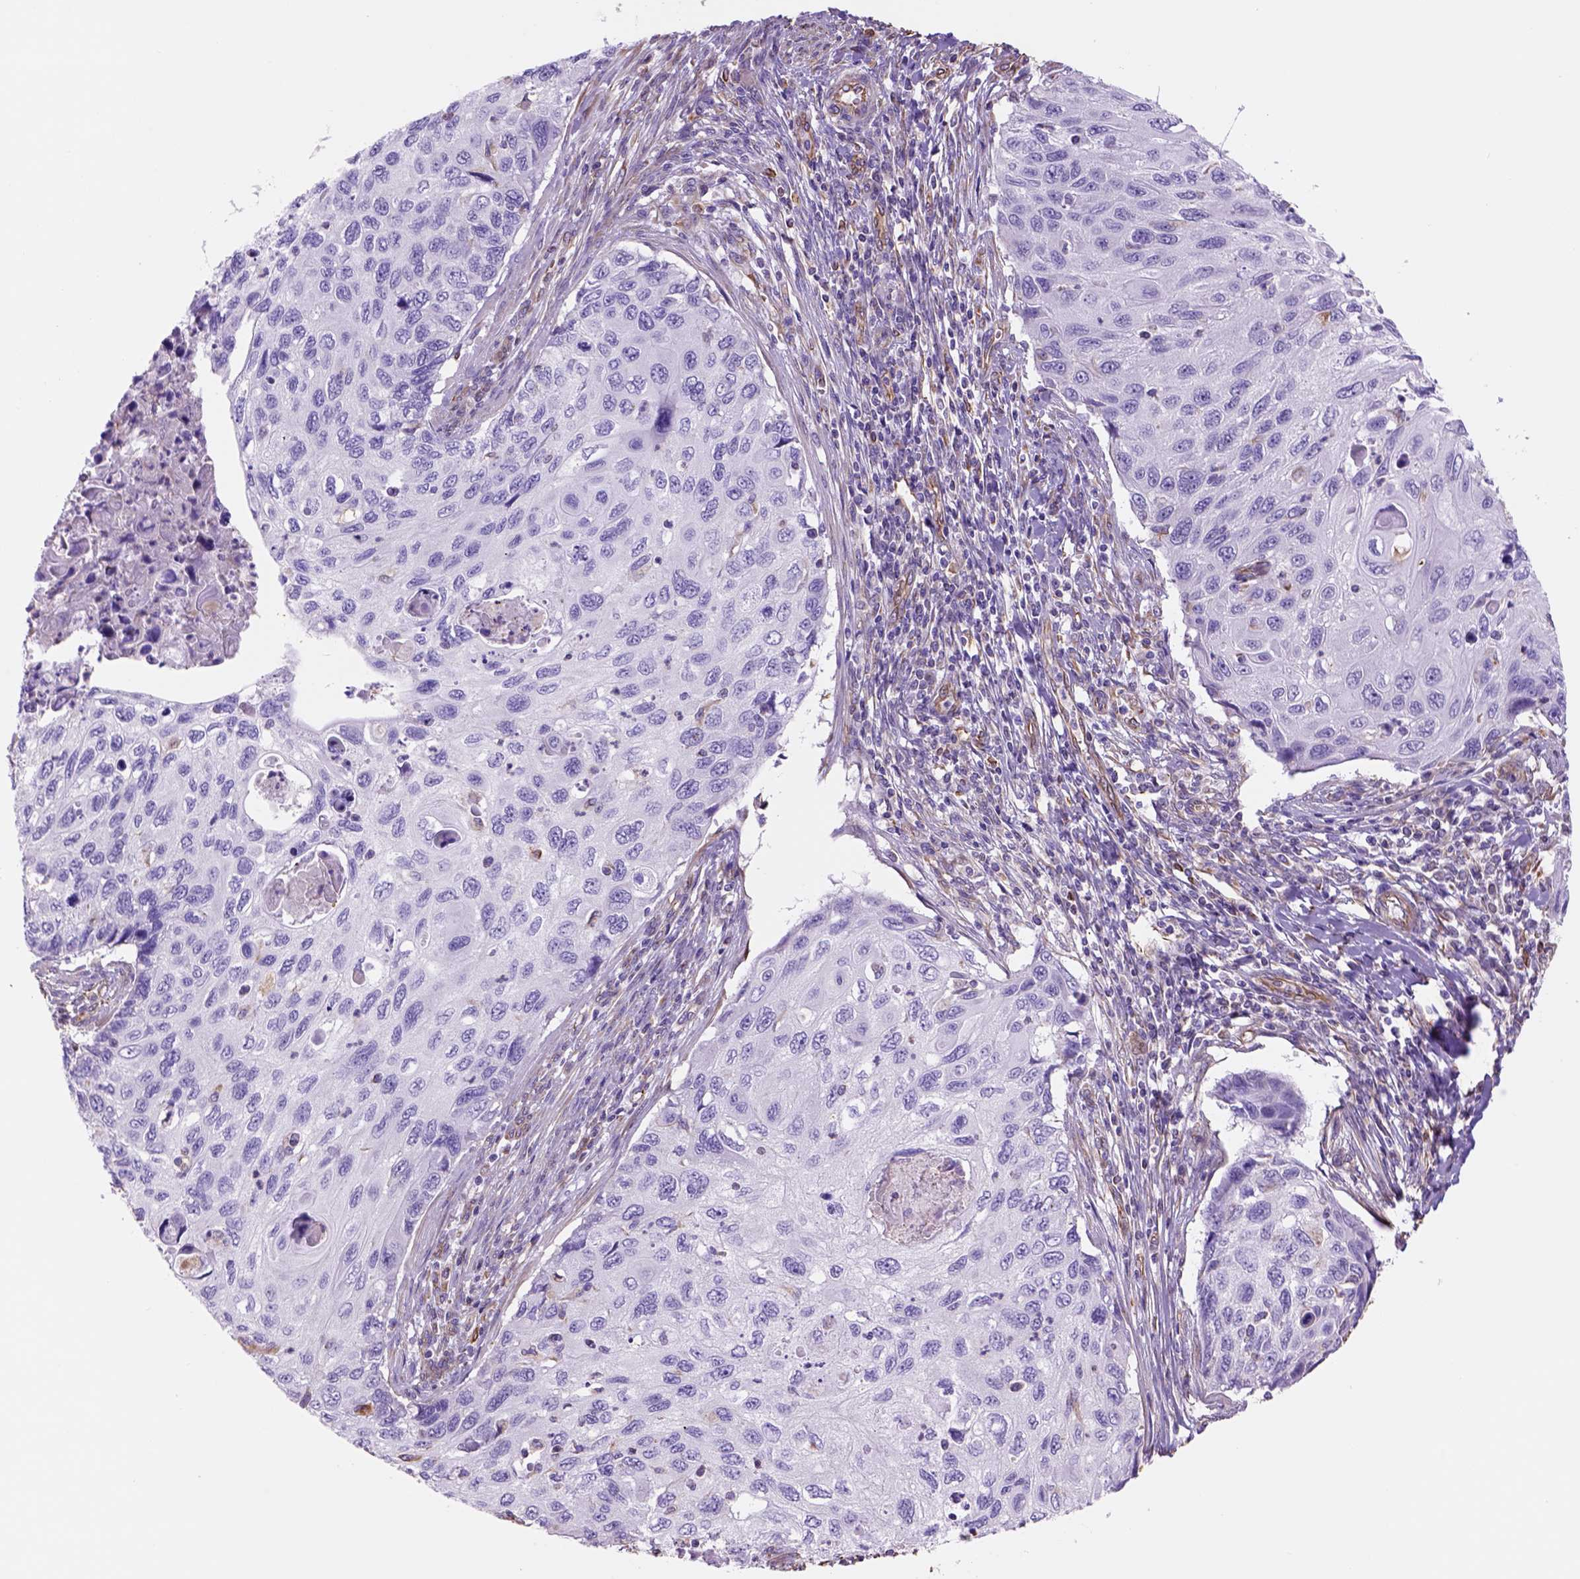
{"staining": {"intensity": "negative", "quantity": "none", "location": "none"}, "tissue": "cervical cancer", "cell_type": "Tumor cells", "image_type": "cancer", "snomed": [{"axis": "morphology", "description": "Squamous cell carcinoma, NOS"}, {"axis": "topography", "description": "Cervix"}], "caption": "Histopathology image shows no significant protein positivity in tumor cells of cervical cancer (squamous cell carcinoma).", "gene": "ZZZ3", "patient": {"sex": "female", "age": 70}}